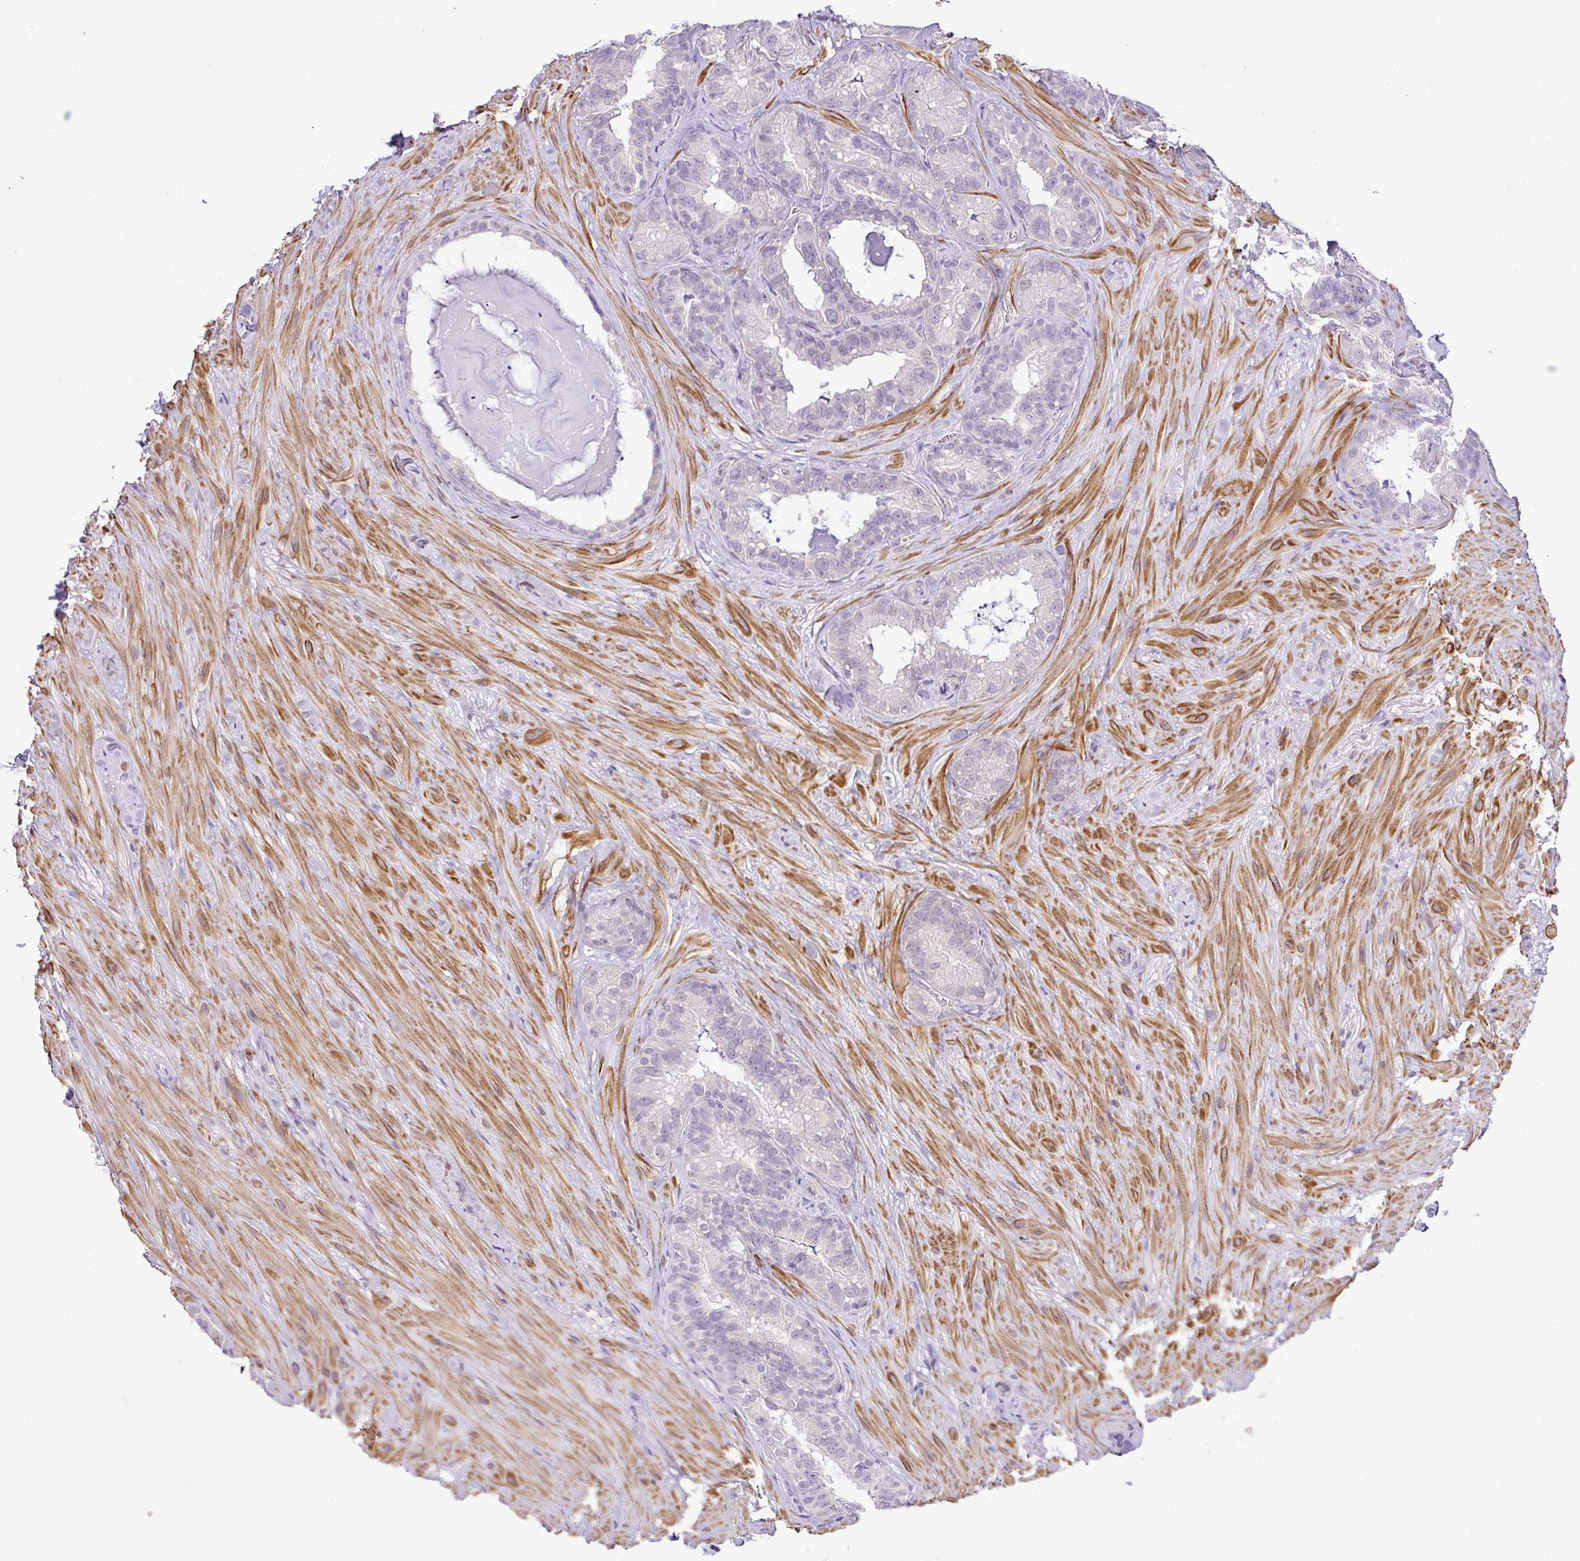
{"staining": {"intensity": "negative", "quantity": "none", "location": "none"}, "tissue": "seminal vesicle", "cell_type": "Glandular cells", "image_type": "normal", "snomed": [{"axis": "morphology", "description": "Normal tissue, NOS"}, {"axis": "topography", "description": "Seminal veicle"}], "caption": "There is no significant expression in glandular cells of seminal vesicle. (Stains: DAB IHC with hematoxylin counter stain, Microscopy: brightfield microscopy at high magnification).", "gene": "DIP2A", "patient": {"sex": "male", "age": 60}}